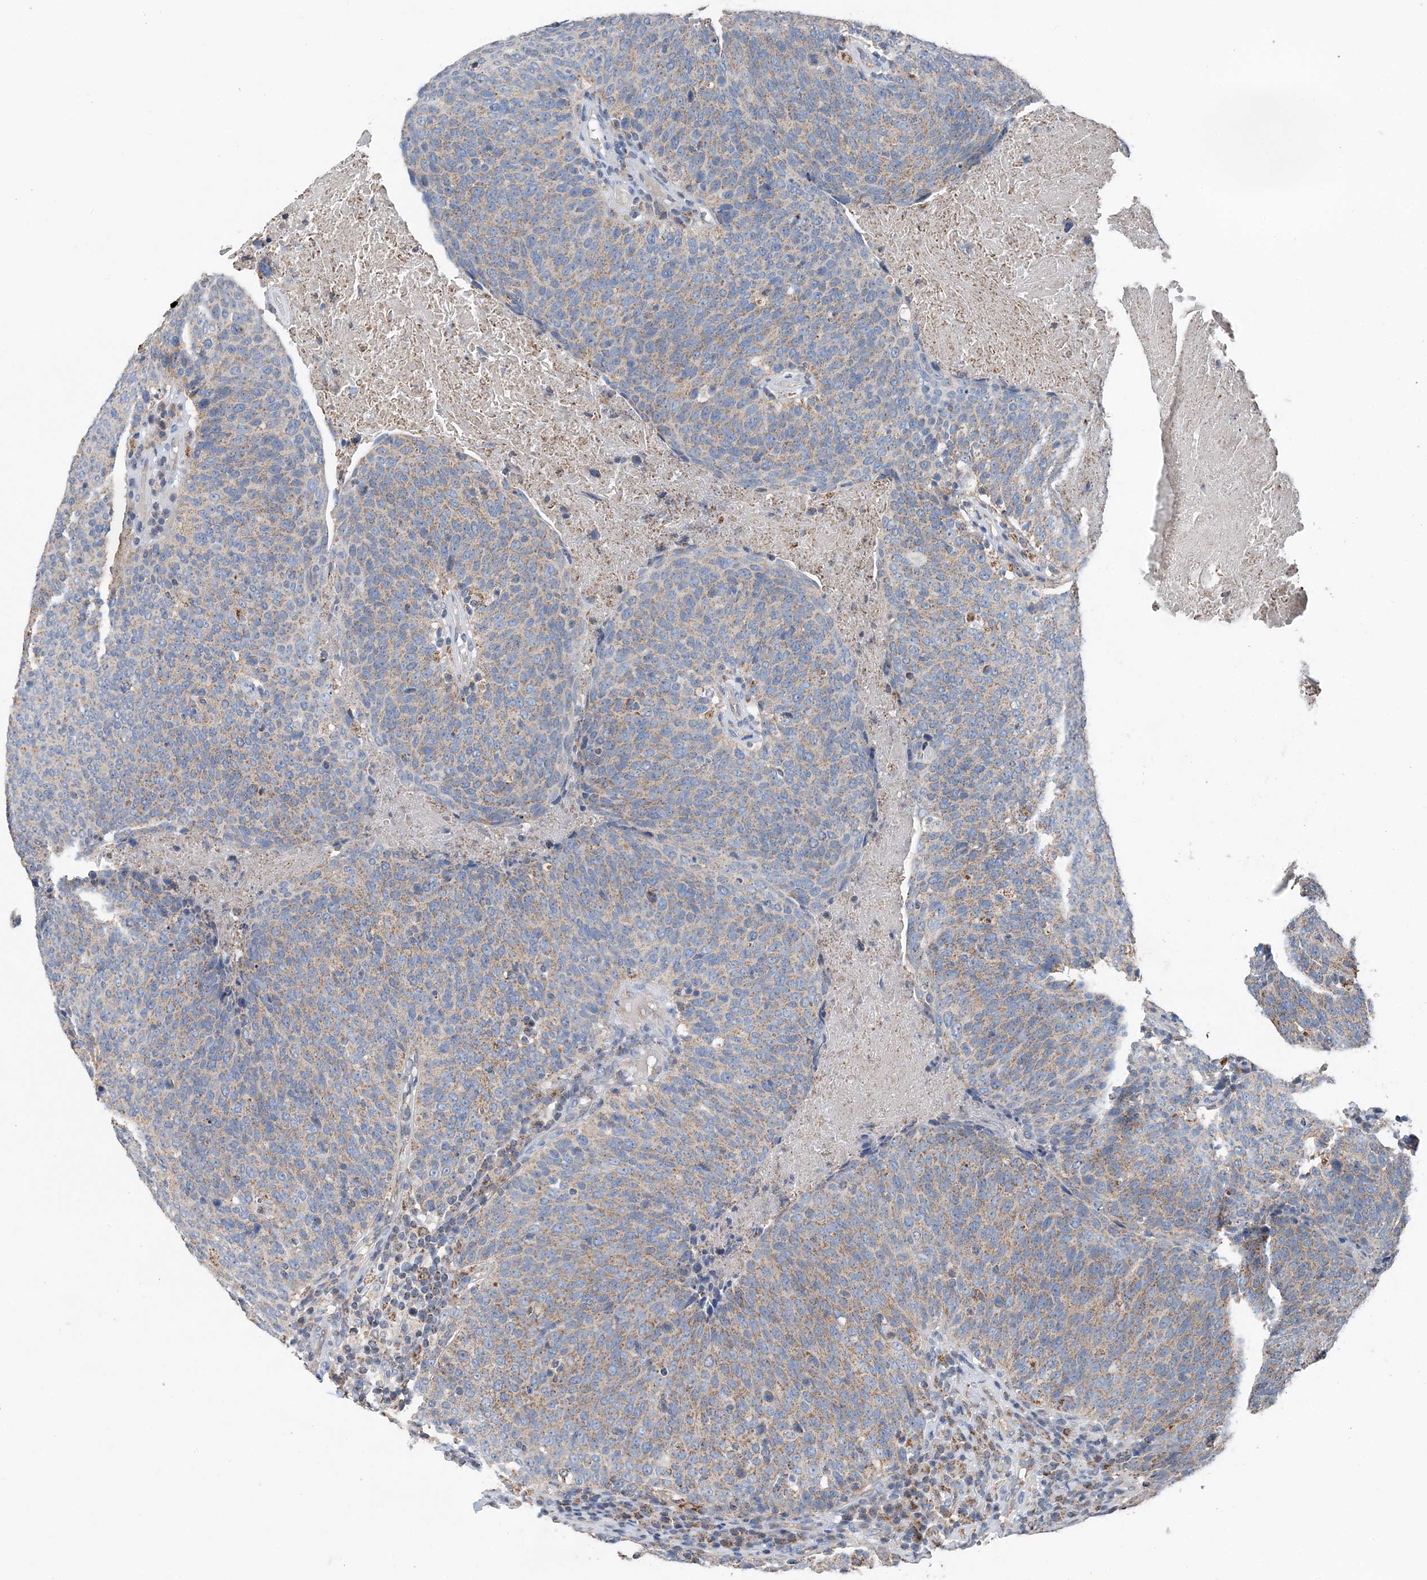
{"staining": {"intensity": "moderate", "quantity": ">75%", "location": "cytoplasmic/membranous"}, "tissue": "head and neck cancer", "cell_type": "Tumor cells", "image_type": "cancer", "snomed": [{"axis": "morphology", "description": "Squamous cell carcinoma, NOS"}, {"axis": "morphology", "description": "Squamous cell carcinoma, metastatic, NOS"}, {"axis": "topography", "description": "Lymph node"}, {"axis": "topography", "description": "Head-Neck"}], "caption": "Human head and neck metastatic squamous cell carcinoma stained for a protein (brown) reveals moderate cytoplasmic/membranous positive expression in approximately >75% of tumor cells.", "gene": "SPRY2", "patient": {"sex": "male", "age": 62}}